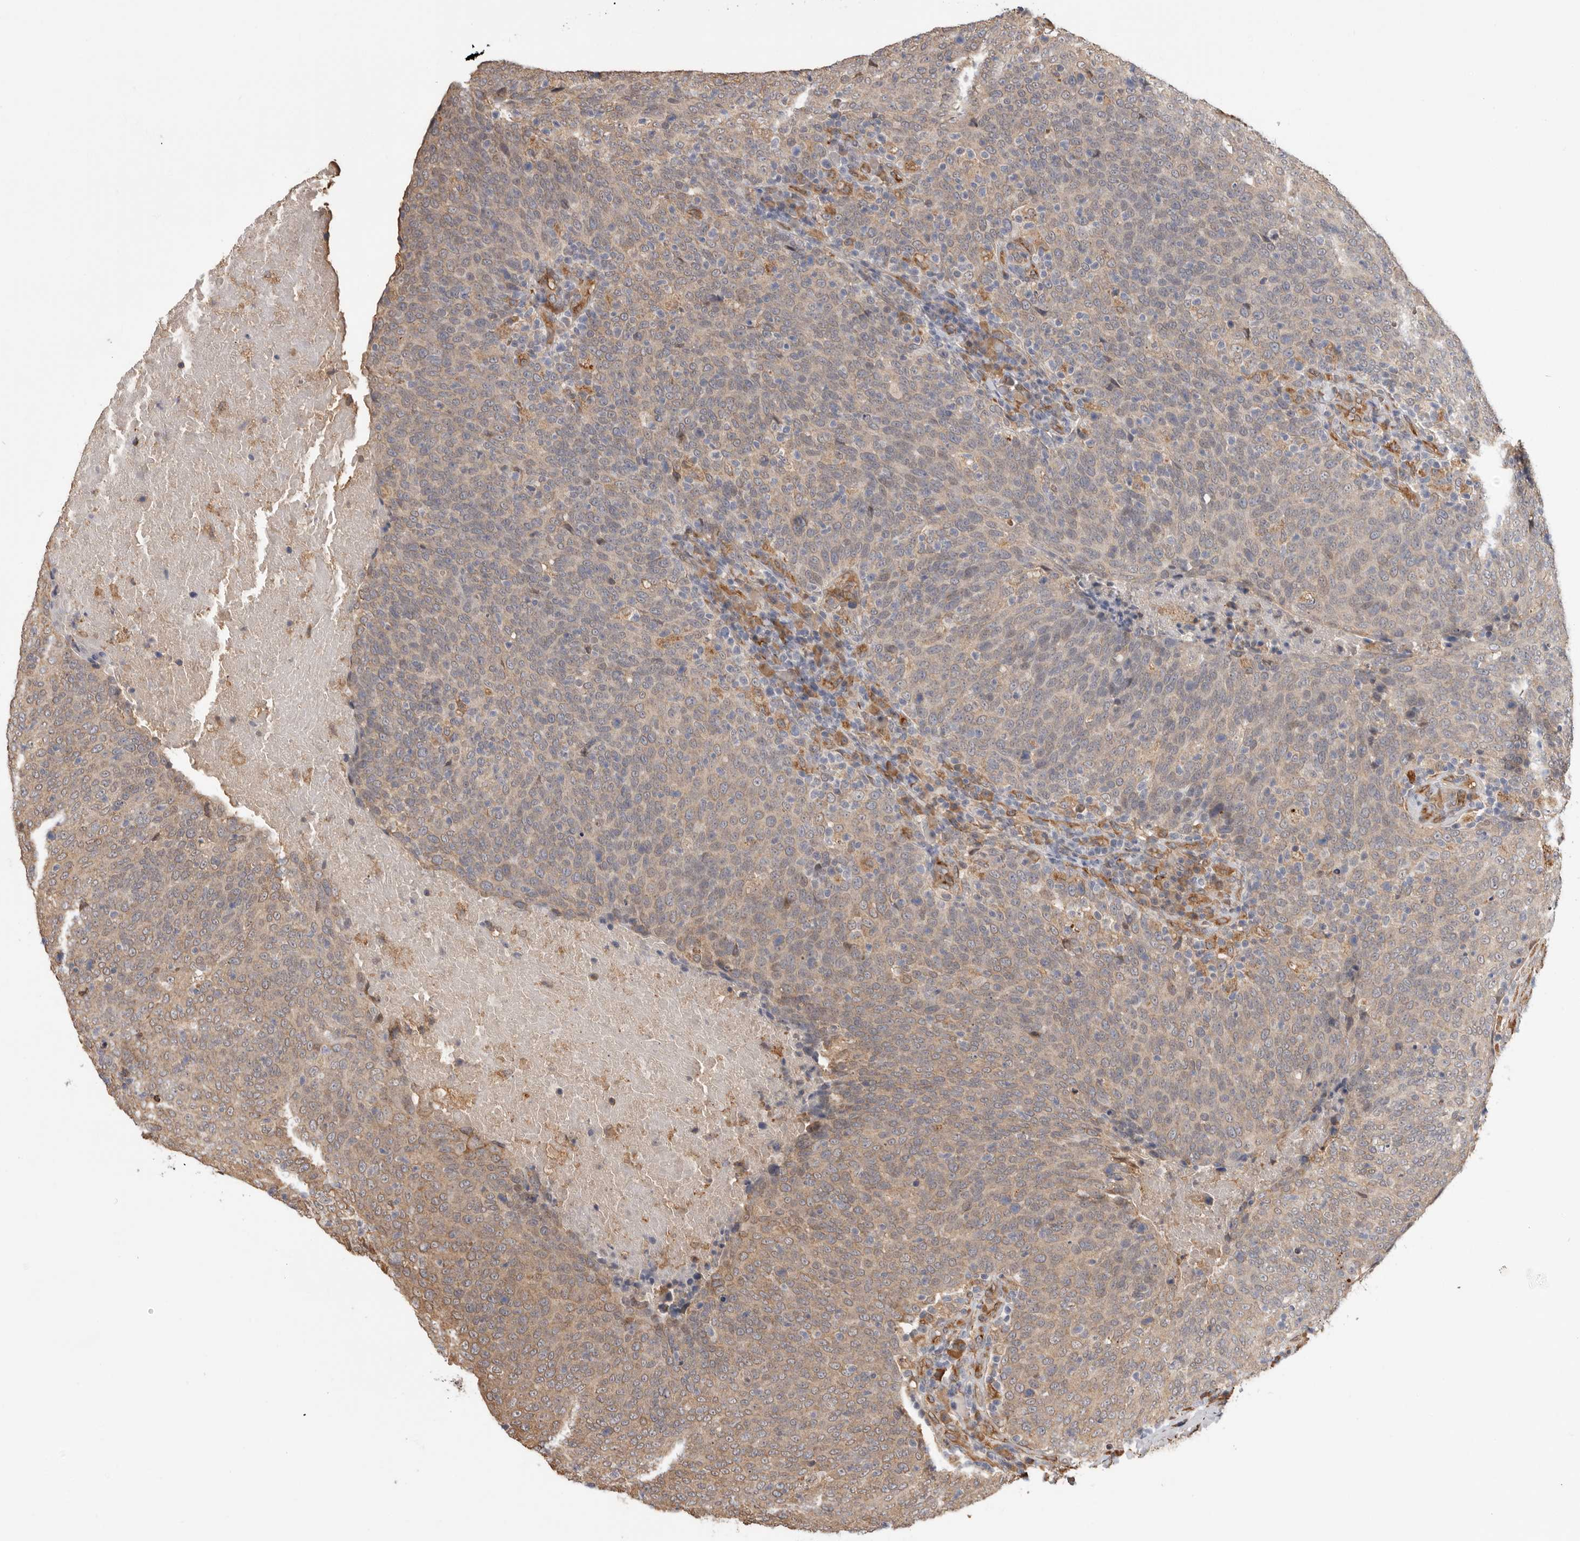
{"staining": {"intensity": "weak", "quantity": "25%-75%", "location": "cytoplasmic/membranous"}, "tissue": "head and neck cancer", "cell_type": "Tumor cells", "image_type": "cancer", "snomed": [{"axis": "morphology", "description": "Squamous cell carcinoma, NOS"}, {"axis": "morphology", "description": "Squamous cell carcinoma, metastatic, NOS"}, {"axis": "topography", "description": "Lymph node"}, {"axis": "topography", "description": "Head-Neck"}], "caption": "A high-resolution image shows immunohistochemistry staining of head and neck cancer, which displays weak cytoplasmic/membranous staining in approximately 25%-75% of tumor cells. Using DAB (3,3'-diaminobenzidine) (brown) and hematoxylin (blue) stains, captured at high magnification using brightfield microscopy.", "gene": "CDC42BPB", "patient": {"sex": "male", "age": 62}}